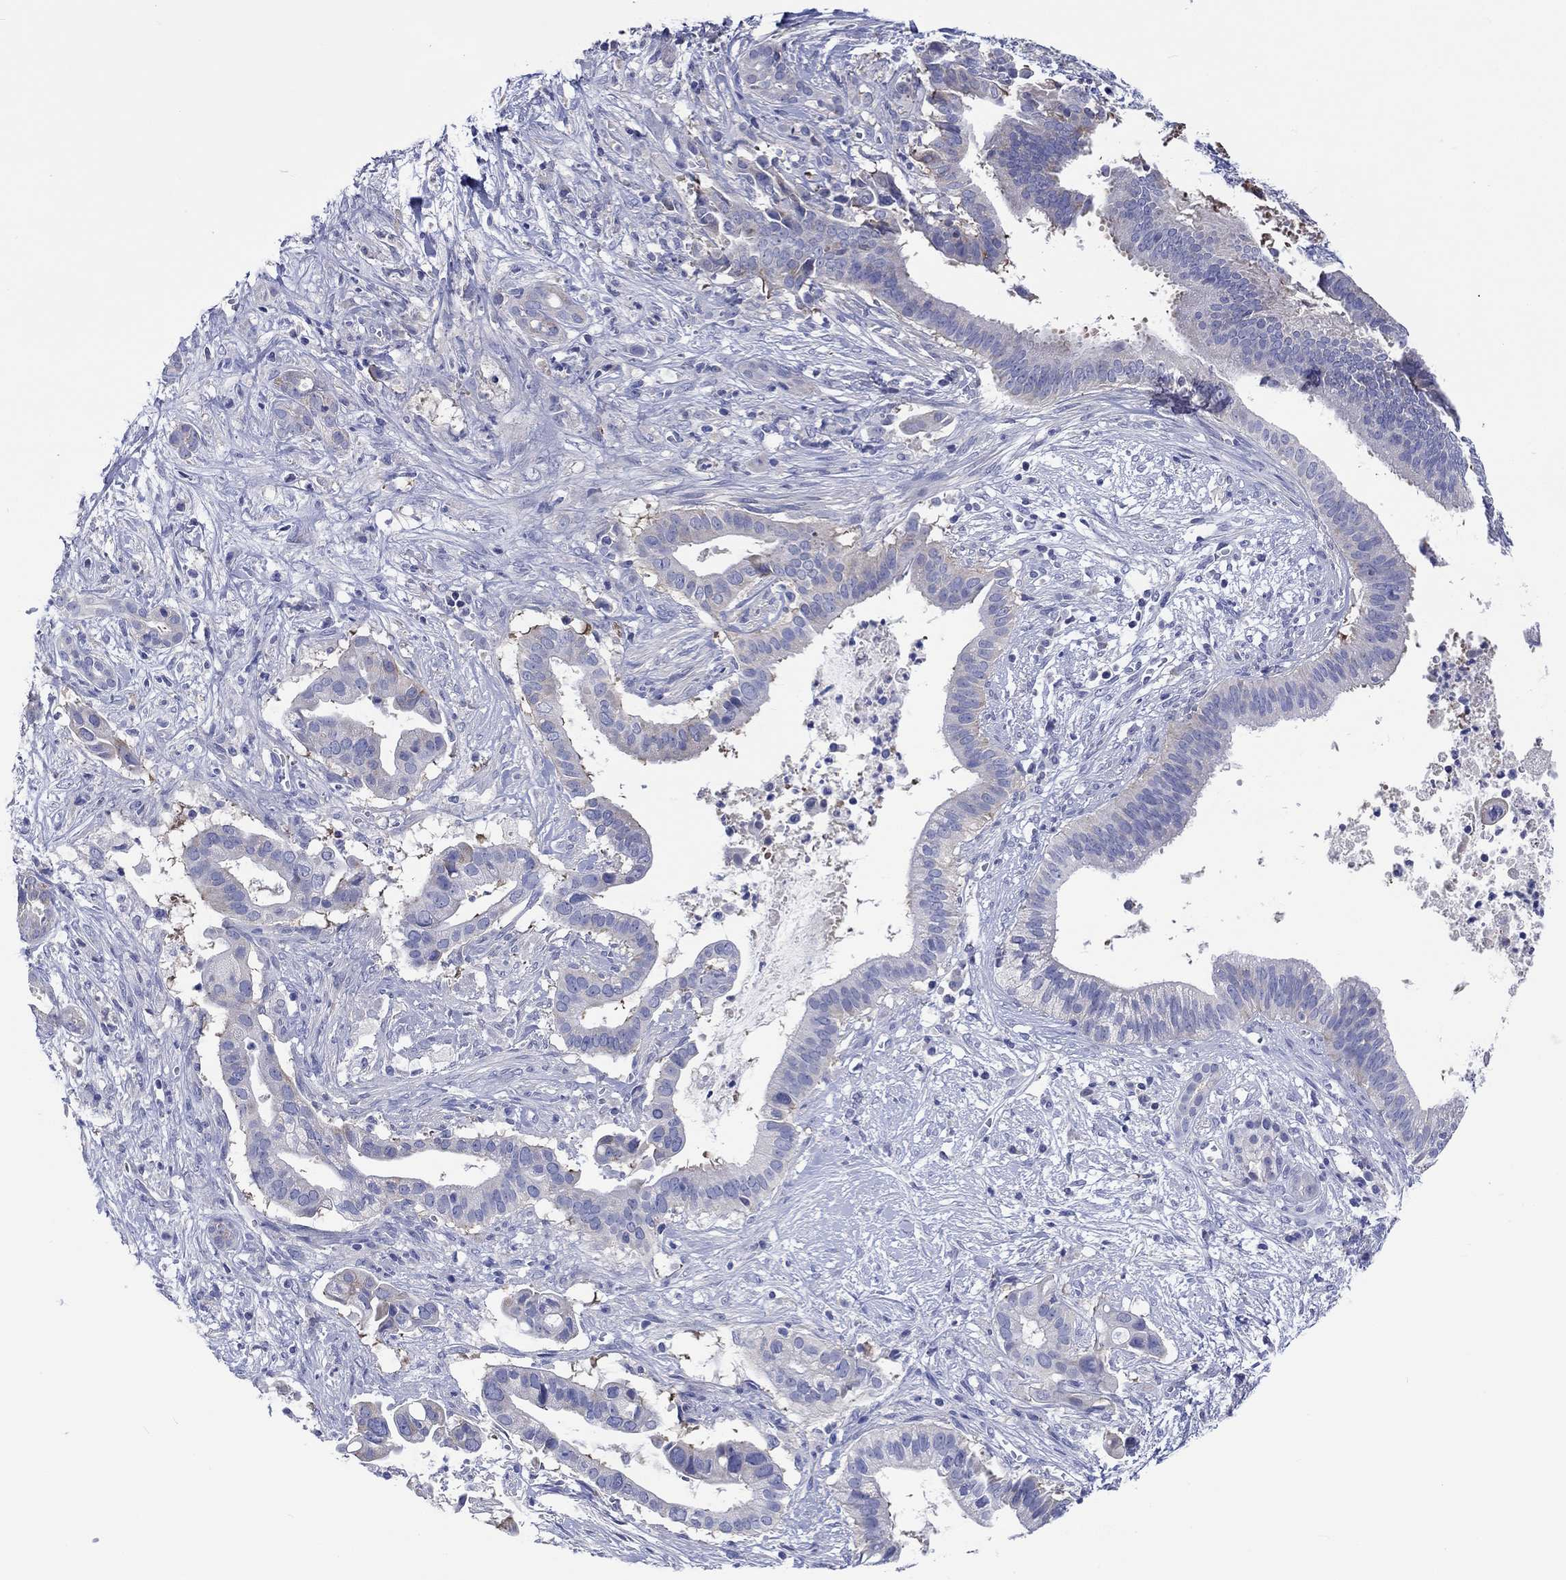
{"staining": {"intensity": "negative", "quantity": "none", "location": "none"}, "tissue": "pancreatic cancer", "cell_type": "Tumor cells", "image_type": "cancer", "snomed": [{"axis": "morphology", "description": "Adenocarcinoma, NOS"}, {"axis": "topography", "description": "Pancreas"}], "caption": "Tumor cells show no significant protein positivity in pancreatic cancer (adenocarcinoma).", "gene": "TOMM20L", "patient": {"sex": "male", "age": 61}}